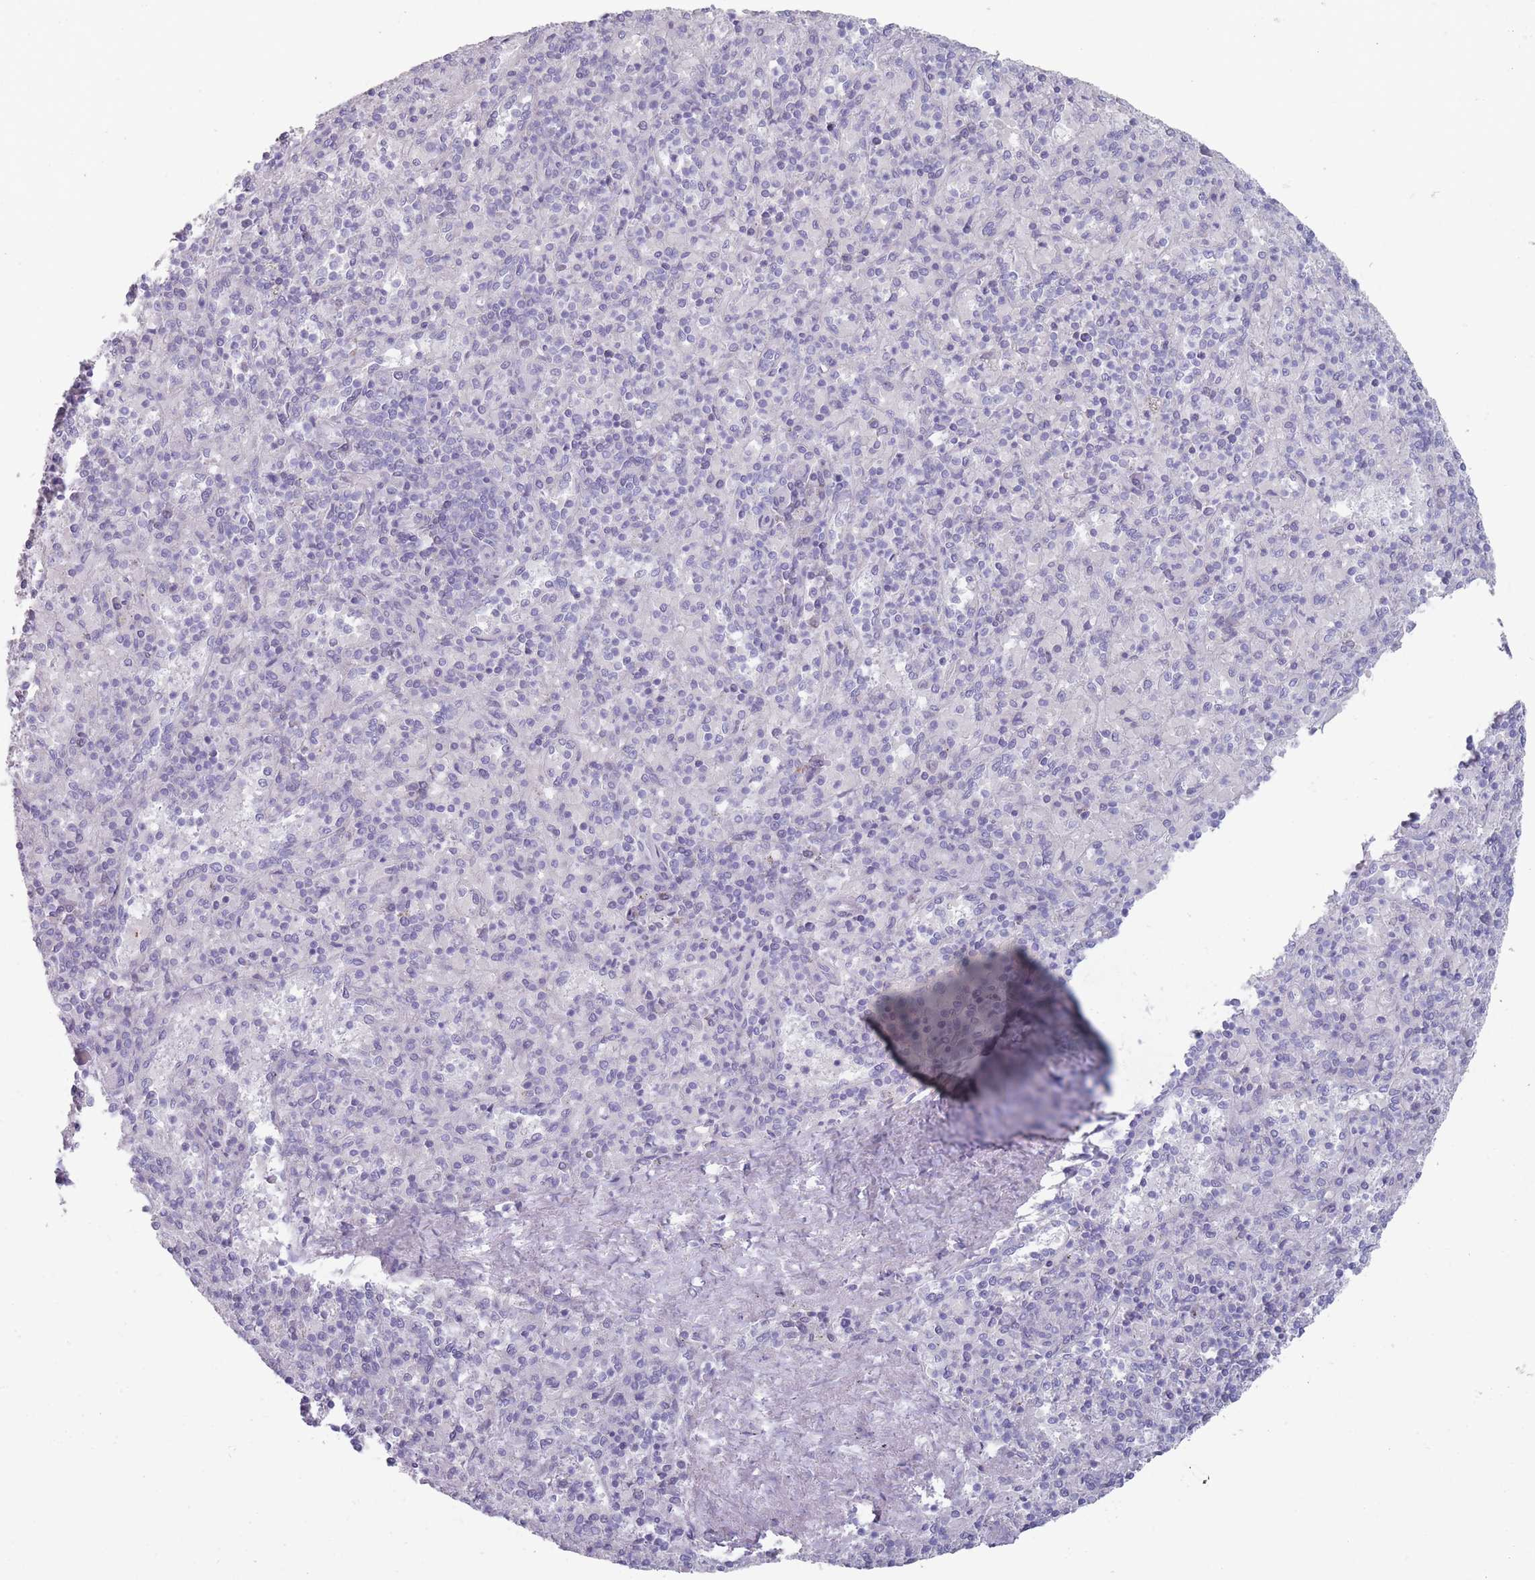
{"staining": {"intensity": "negative", "quantity": "none", "location": "none"}, "tissue": "spleen", "cell_type": "Cells in red pulp", "image_type": "normal", "snomed": [{"axis": "morphology", "description": "Normal tissue, NOS"}, {"axis": "topography", "description": "Spleen"}], "caption": "This is a micrograph of immunohistochemistry staining of unremarkable spleen, which shows no positivity in cells in red pulp. (DAB IHC, high magnification).", "gene": "PAIP2B", "patient": {"sex": "male", "age": 82}}